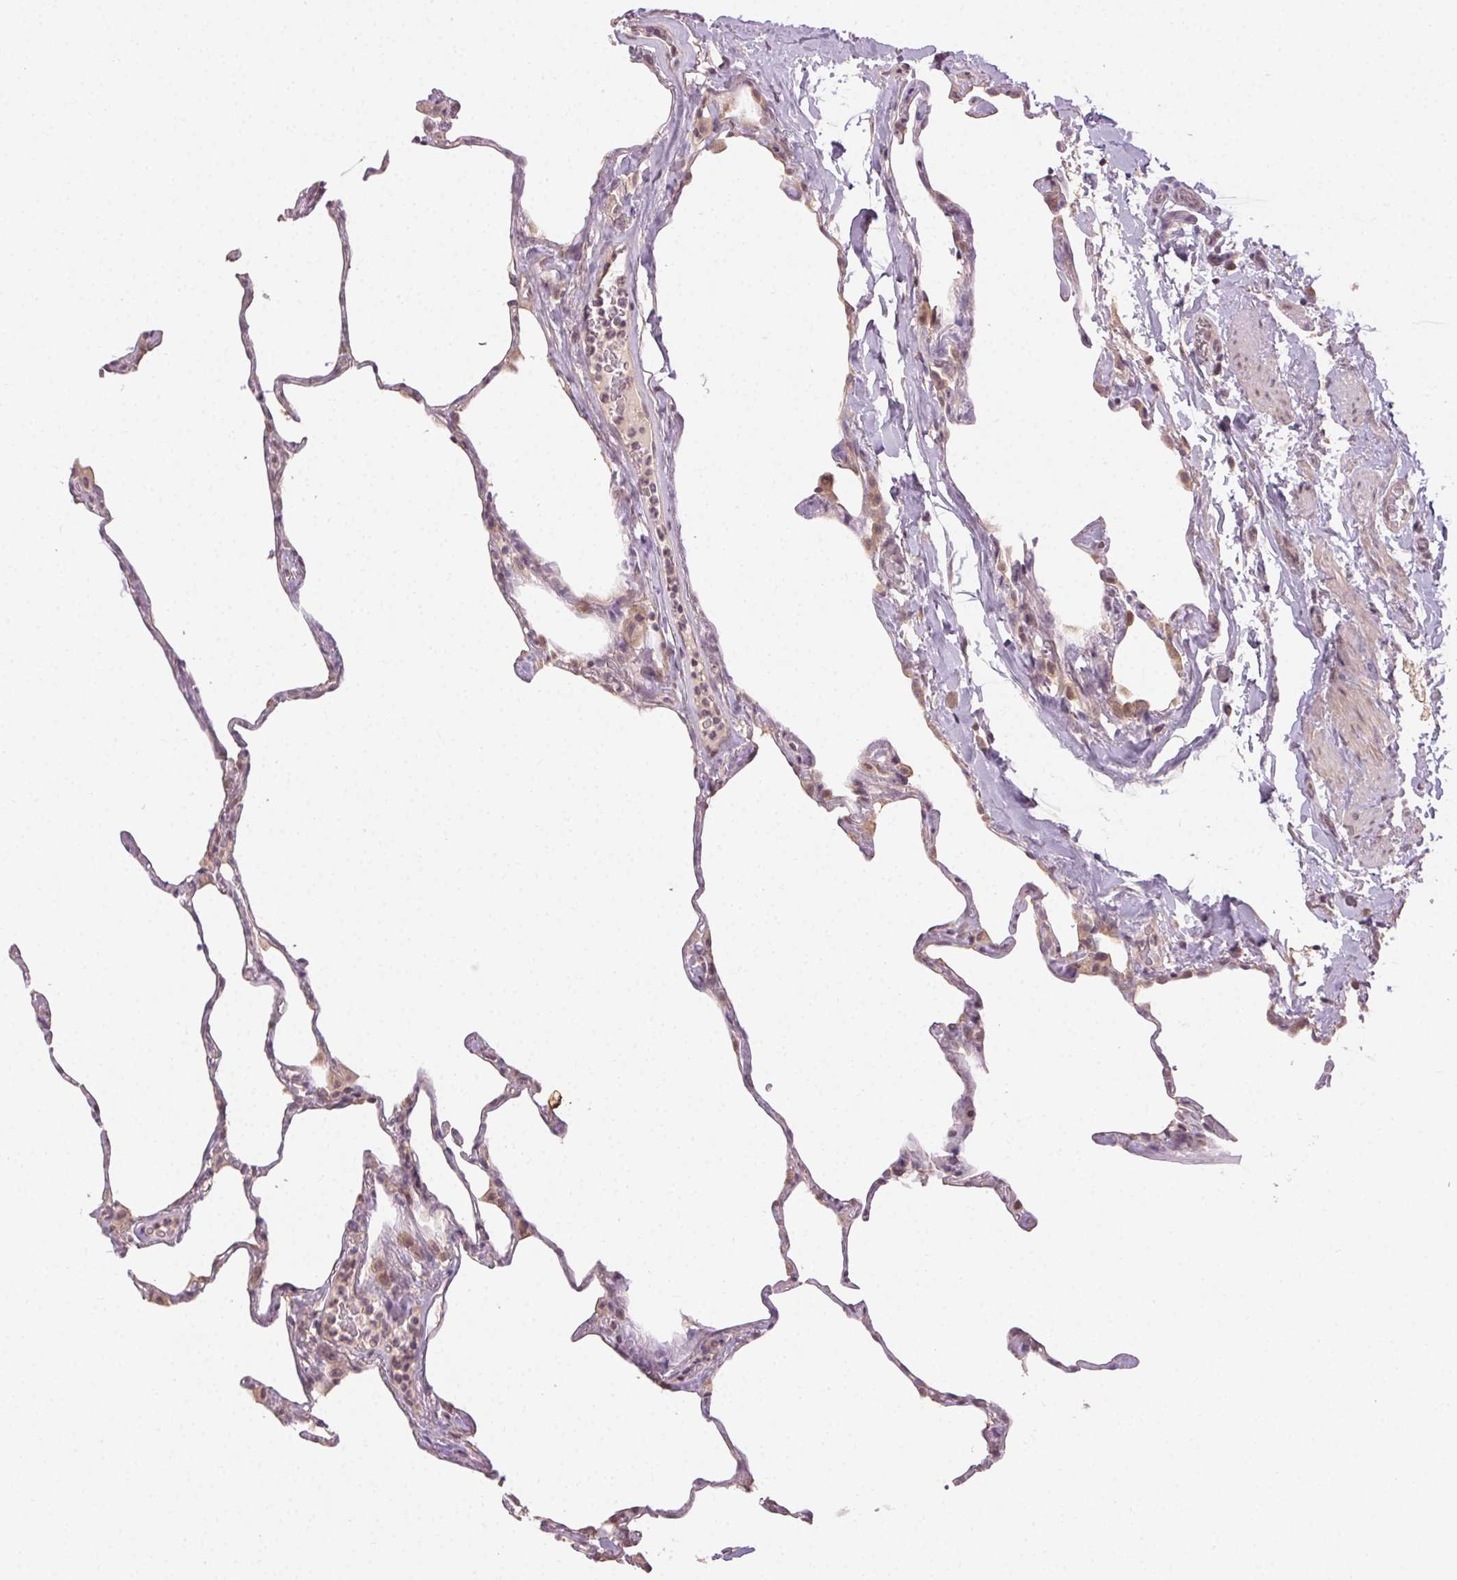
{"staining": {"intensity": "weak", "quantity": "<25%", "location": "cytoplasmic/membranous"}, "tissue": "lung", "cell_type": "Alveolar cells", "image_type": "normal", "snomed": [{"axis": "morphology", "description": "Normal tissue, NOS"}, {"axis": "topography", "description": "Lung"}], "caption": "IHC micrograph of normal human lung stained for a protein (brown), which reveals no expression in alveolar cells. (Stains: DAB (3,3'-diaminobenzidine) IHC with hematoxylin counter stain, Microscopy: brightfield microscopy at high magnification).", "gene": "ATP1B3", "patient": {"sex": "male", "age": 65}}